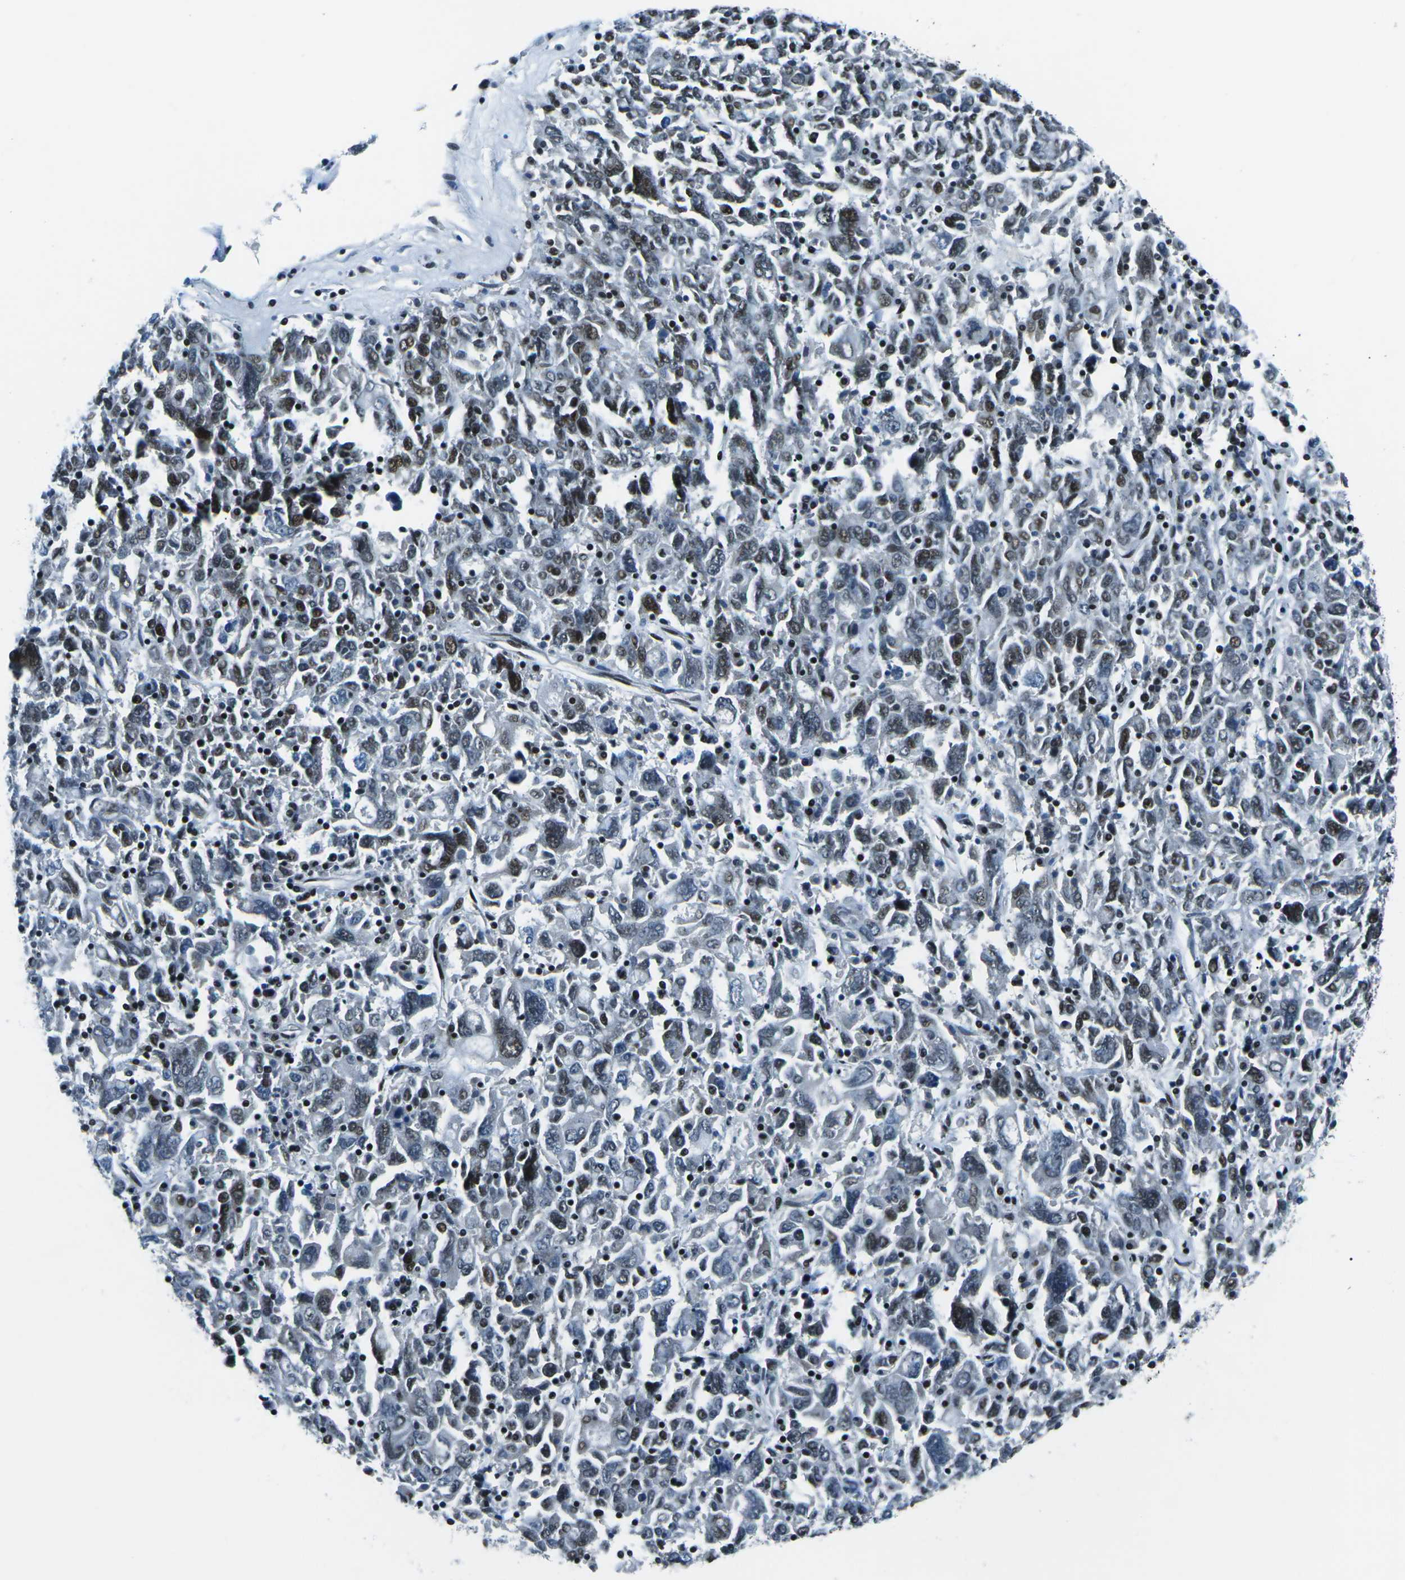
{"staining": {"intensity": "weak", "quantity": "<25%", "location": "nuclear"}, "tissue": "ovarian cancer", "cell_type": "Tumor cells", "image_type": "cancer", "snomed": [{"axis": "morphology", "description": "Carcinoma, endometroid"}, {"axis": "topography", "description": "Ovary"}], "caption": "Tumor cells show no significant protein expression in ovarian cancer (endometroid carcinoma). Brightfield microscopy of immunohistochemistry (IHC) stained with DAB (brown) and hematoxylin (blue), captured at high magnification.", "gene": "RBL2", "patient": {"sex": "female", "age": 62}}